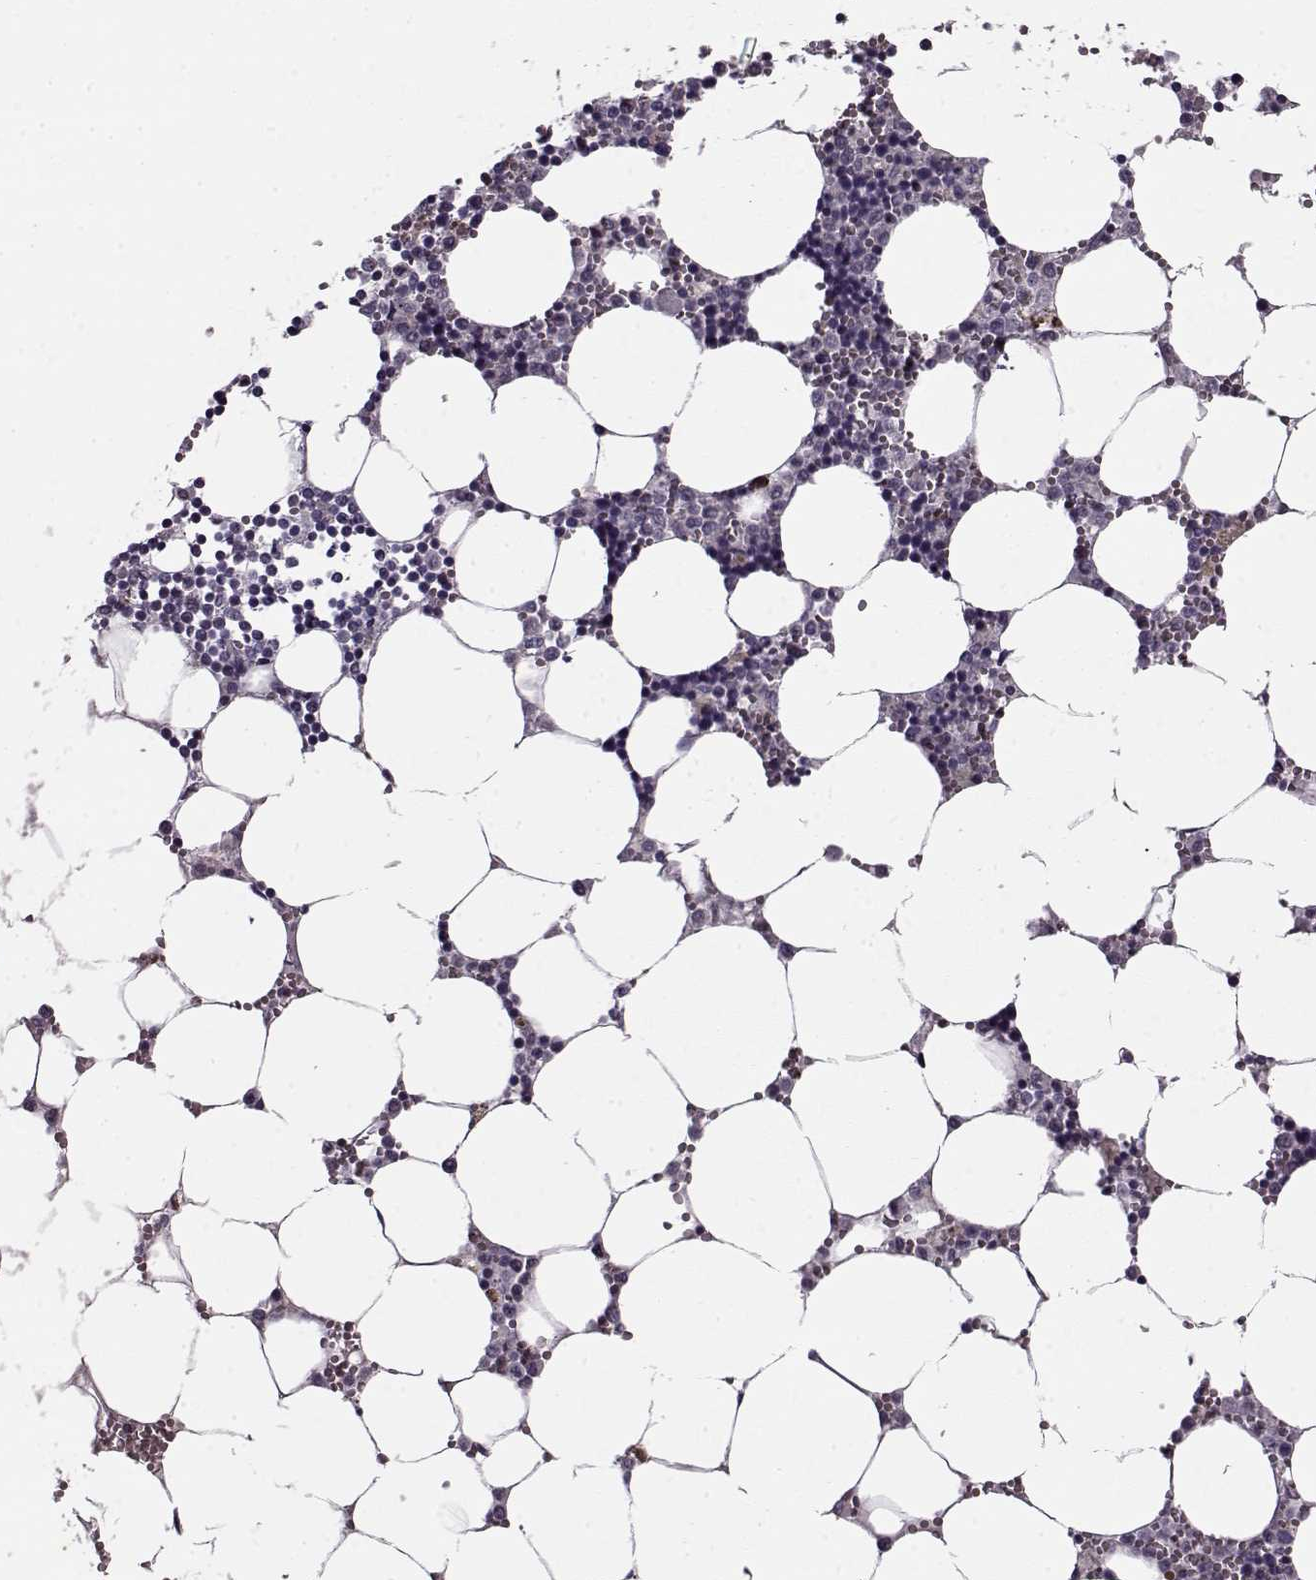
{"staining": {"intensity": "negative", "quantity": "none", "location": "none"}, "tissue": "bone marrow", "cell_type": "Hematopoietic cells", "image_type": "normal", "snomed": [{"axis": "morphology", "description": "Normal tissue, NOS"}, {"axis": "topography", "description": "Bone marrow"}], "caption": "This is an IHC image of normal bone marrow. There is no staining in hematopoietic cells.", "gene": "KRT9", "patient": {"sex": "male", "age": 54}}